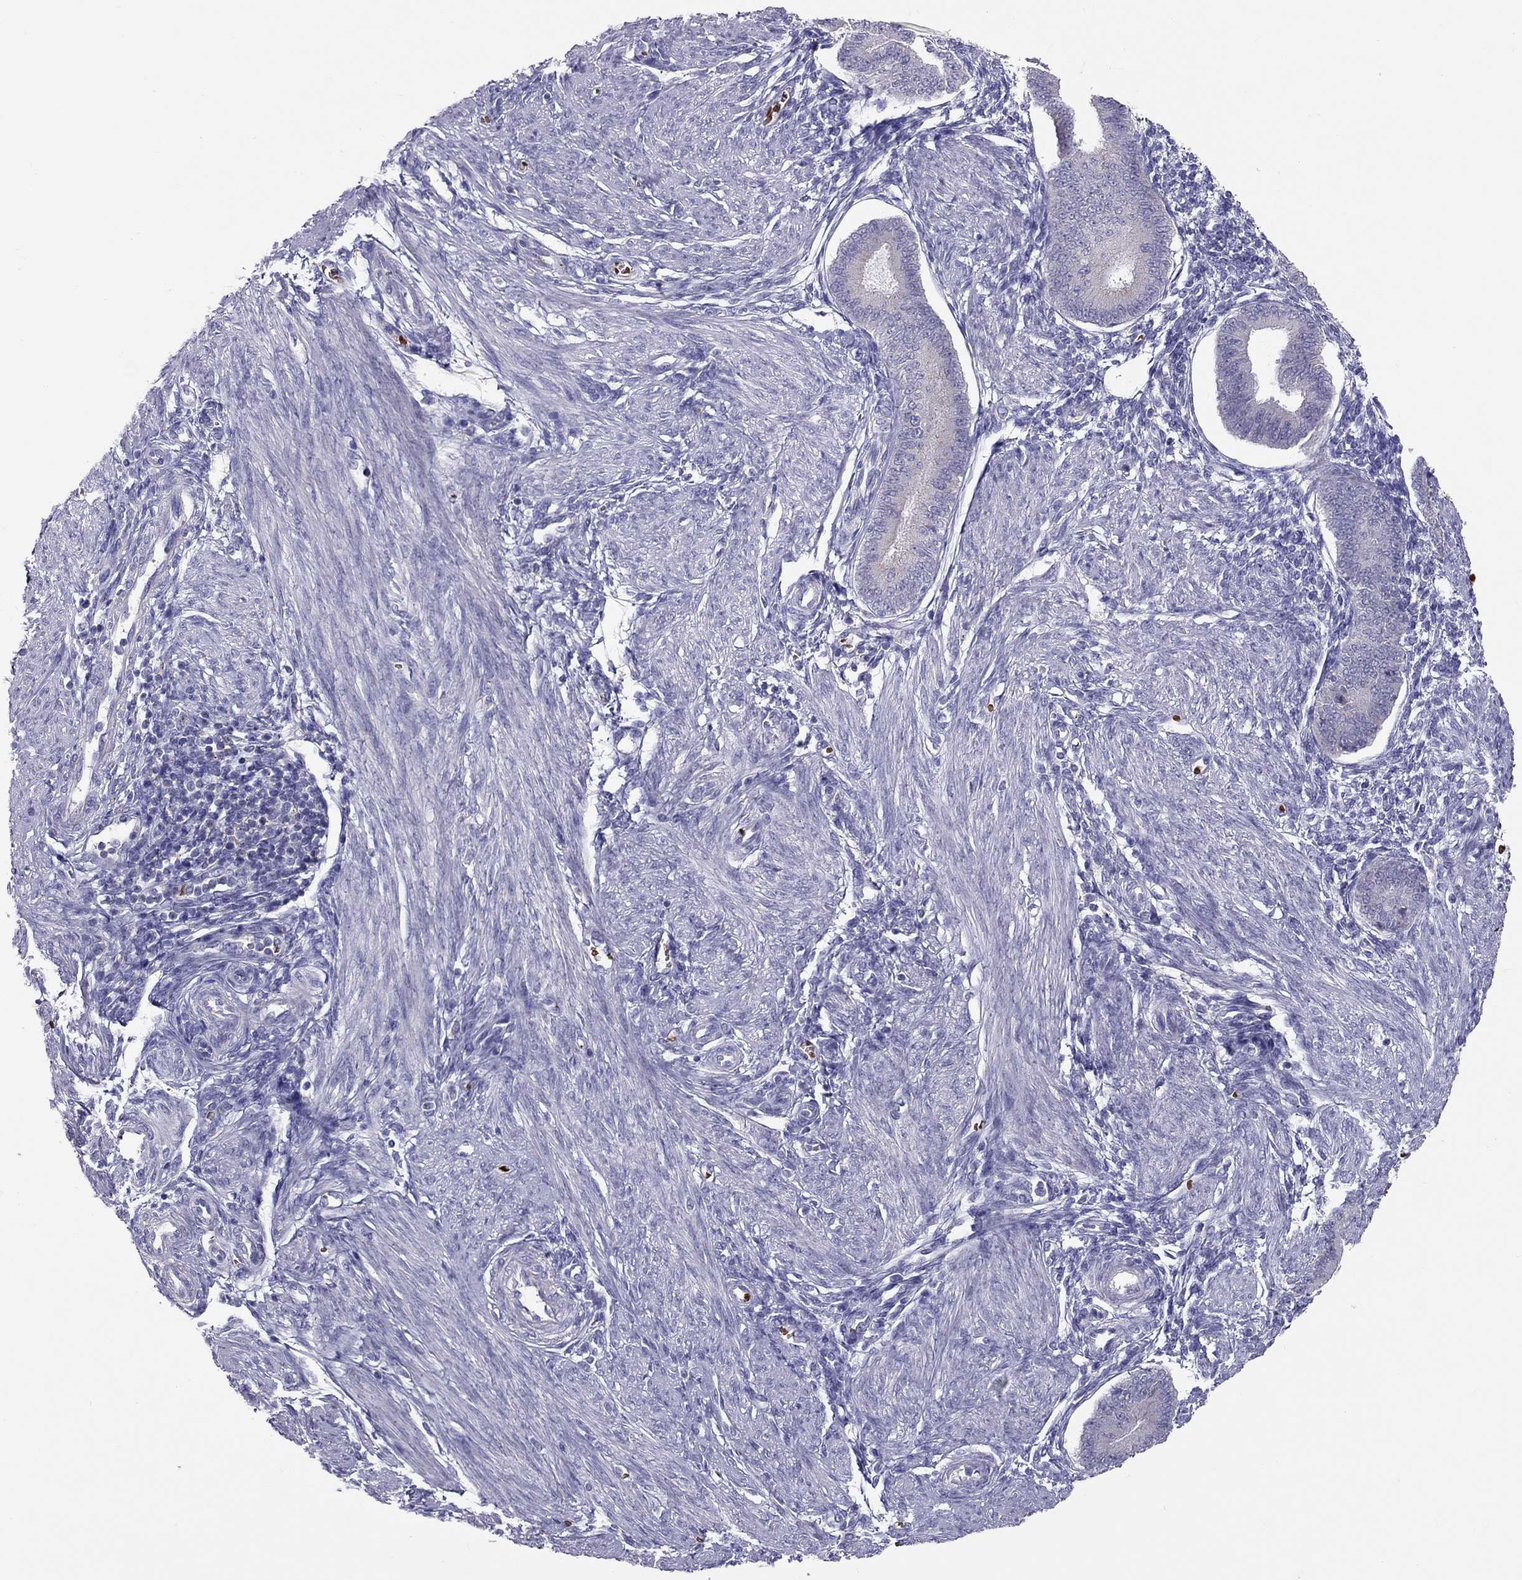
{"staining": {"intensity": "negative", "quantity": "none", "location": "none"}, "tissue": "endometrium", "cell_type": "Cells in endometrial stroma", "image_type": "normal", "snomed": [{"axis": "morphology", "description": "Normal tissue, NOS"}, {"axis": "topography", "description": "Endometrium"}], "caption": "There is no significant positivity in cells in endometrial stroma of endometrium.", "gene": "FRMD1", "patient": {"sex": "female", "age": 39}}